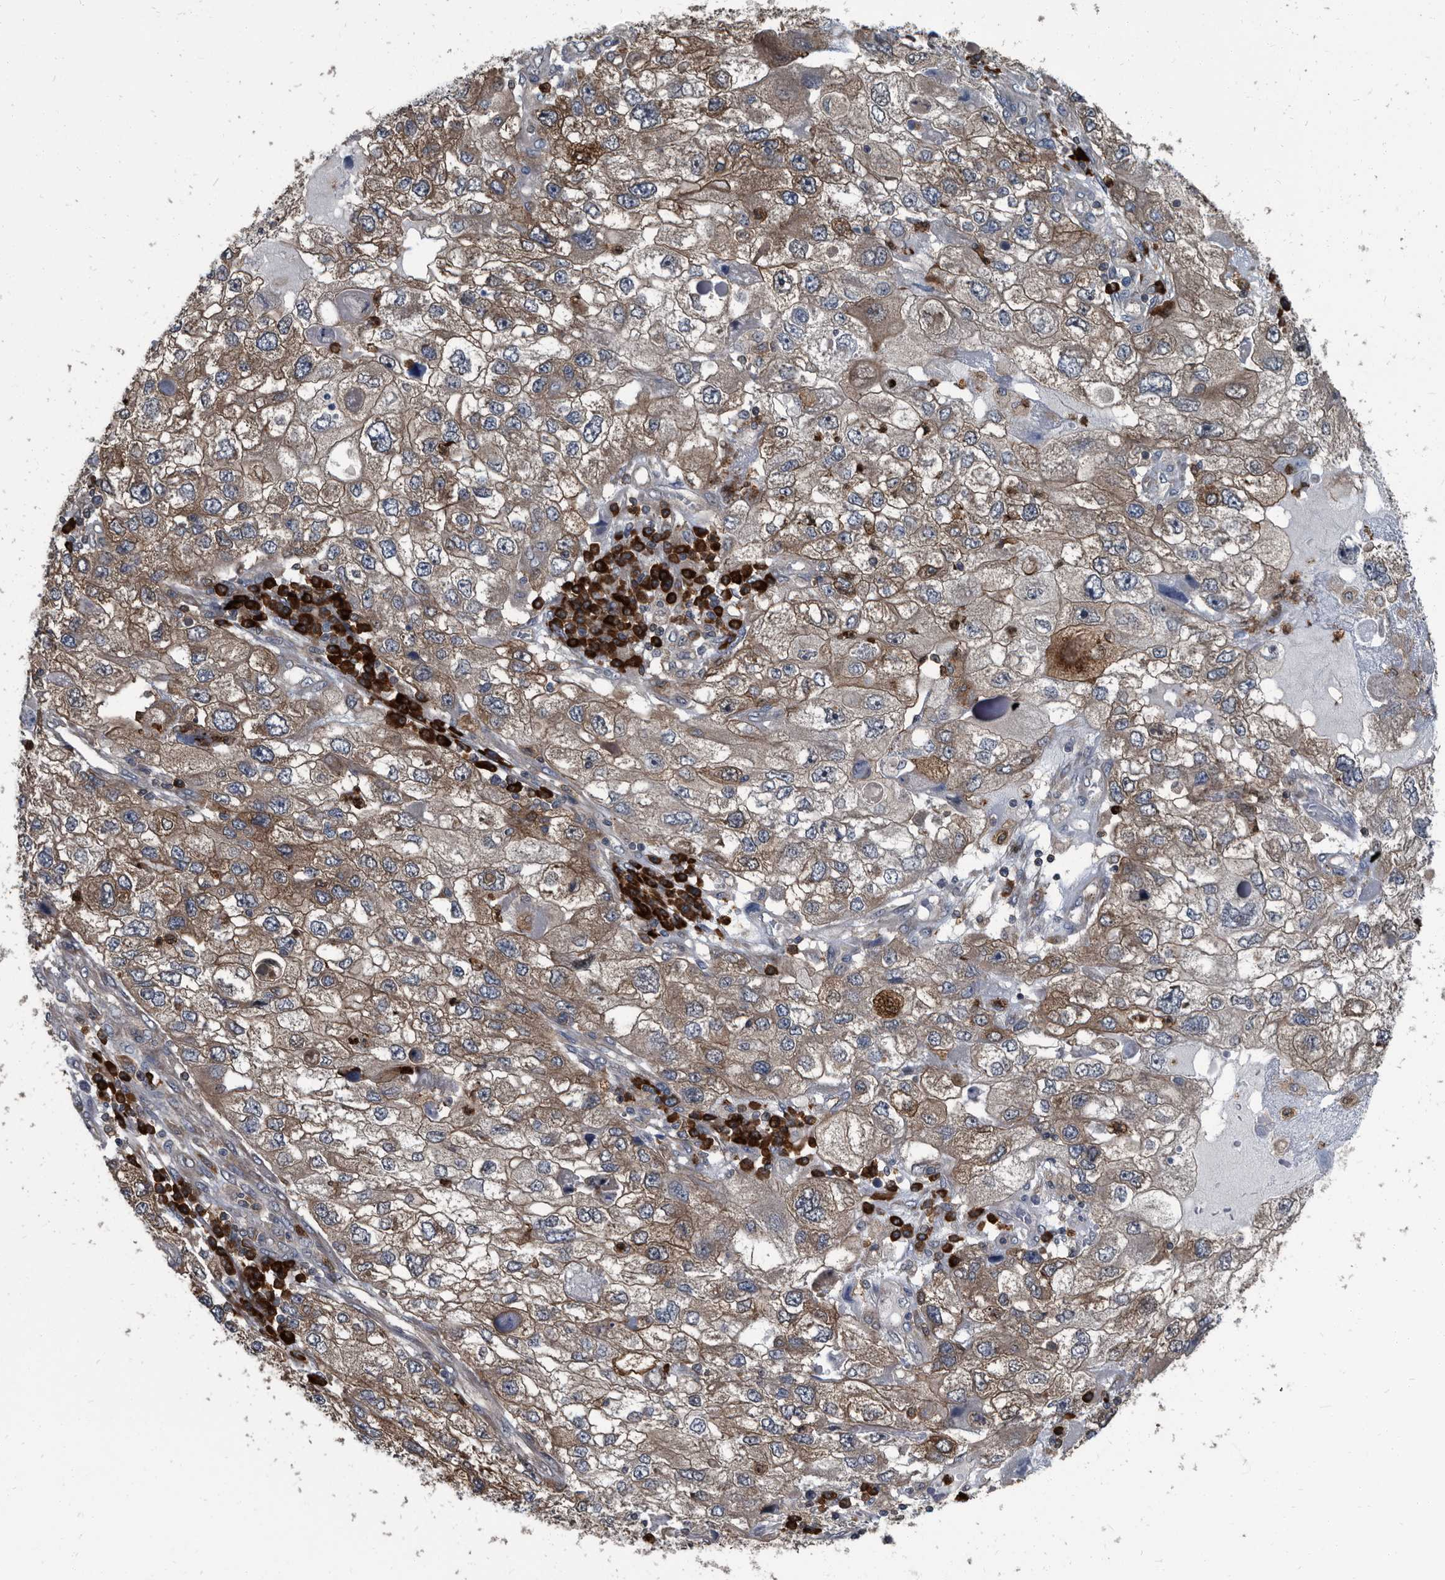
{"staining": {"intensity": "moderate", "quantity": "25%-75%", "location": "cytoplasmic/membranous"}, "tissue": "endometrial cancer", "cell_type": "Tumor cells", "image_type": "cancer", "snomed": [{"axis": "morphology", "description": "Adenocarcinoma, NOS"}, {"axis": "topography", "description": "Endometrium"}], "caption": "This is a micrograph of immunohistochemistry staining of endometrial cancer (adenocarcinoma), which shows moderate positivity in the cytoplasmic/membranous of tumor cells.", "gene": "CDV3", "patient": {"sex": "female", "age": 49}}